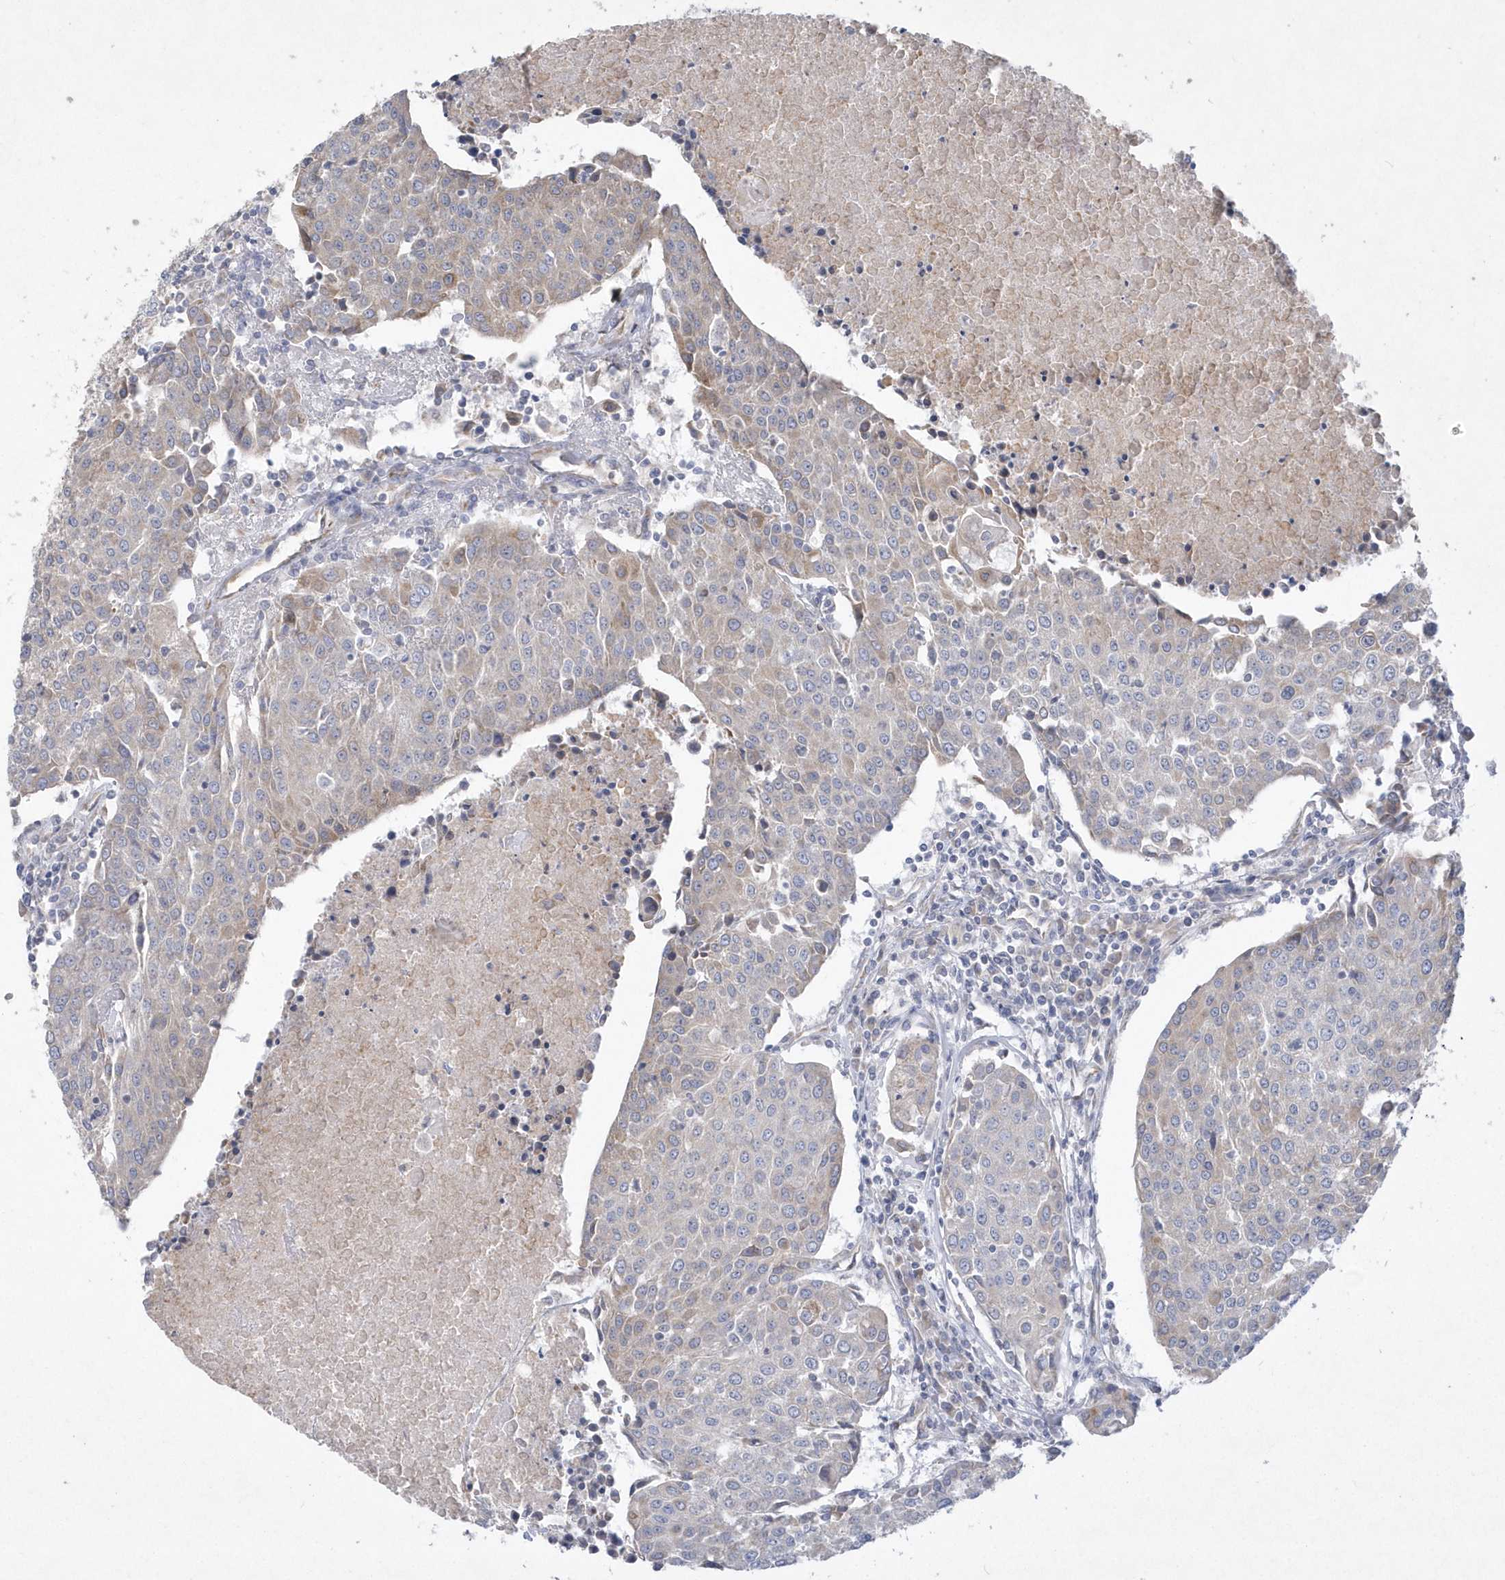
{"staining": {"intensity": "weak", "quantity": "25%-75%", "location": "cytoplasmic/membranous"}, "tissue": "urothelial cancer", "cell_type": "Tumor cells", "image_type": "cancer", "snomed": [{"axis": "morphology", "description": "Urothelial carcinoma, High grade"}, {"axis": "topography", "description": "Urinary bladder"}], "caption": "High-power microscopy captured an immunohistochemistry micrograph of urothelial carcinoma (high-grade), revealing weak cytoplasmic/membranous positivity in about 25%-75% of tumor cells.", "gene": "DGAT1", "patient": {"sex": "female", "age": 85}}